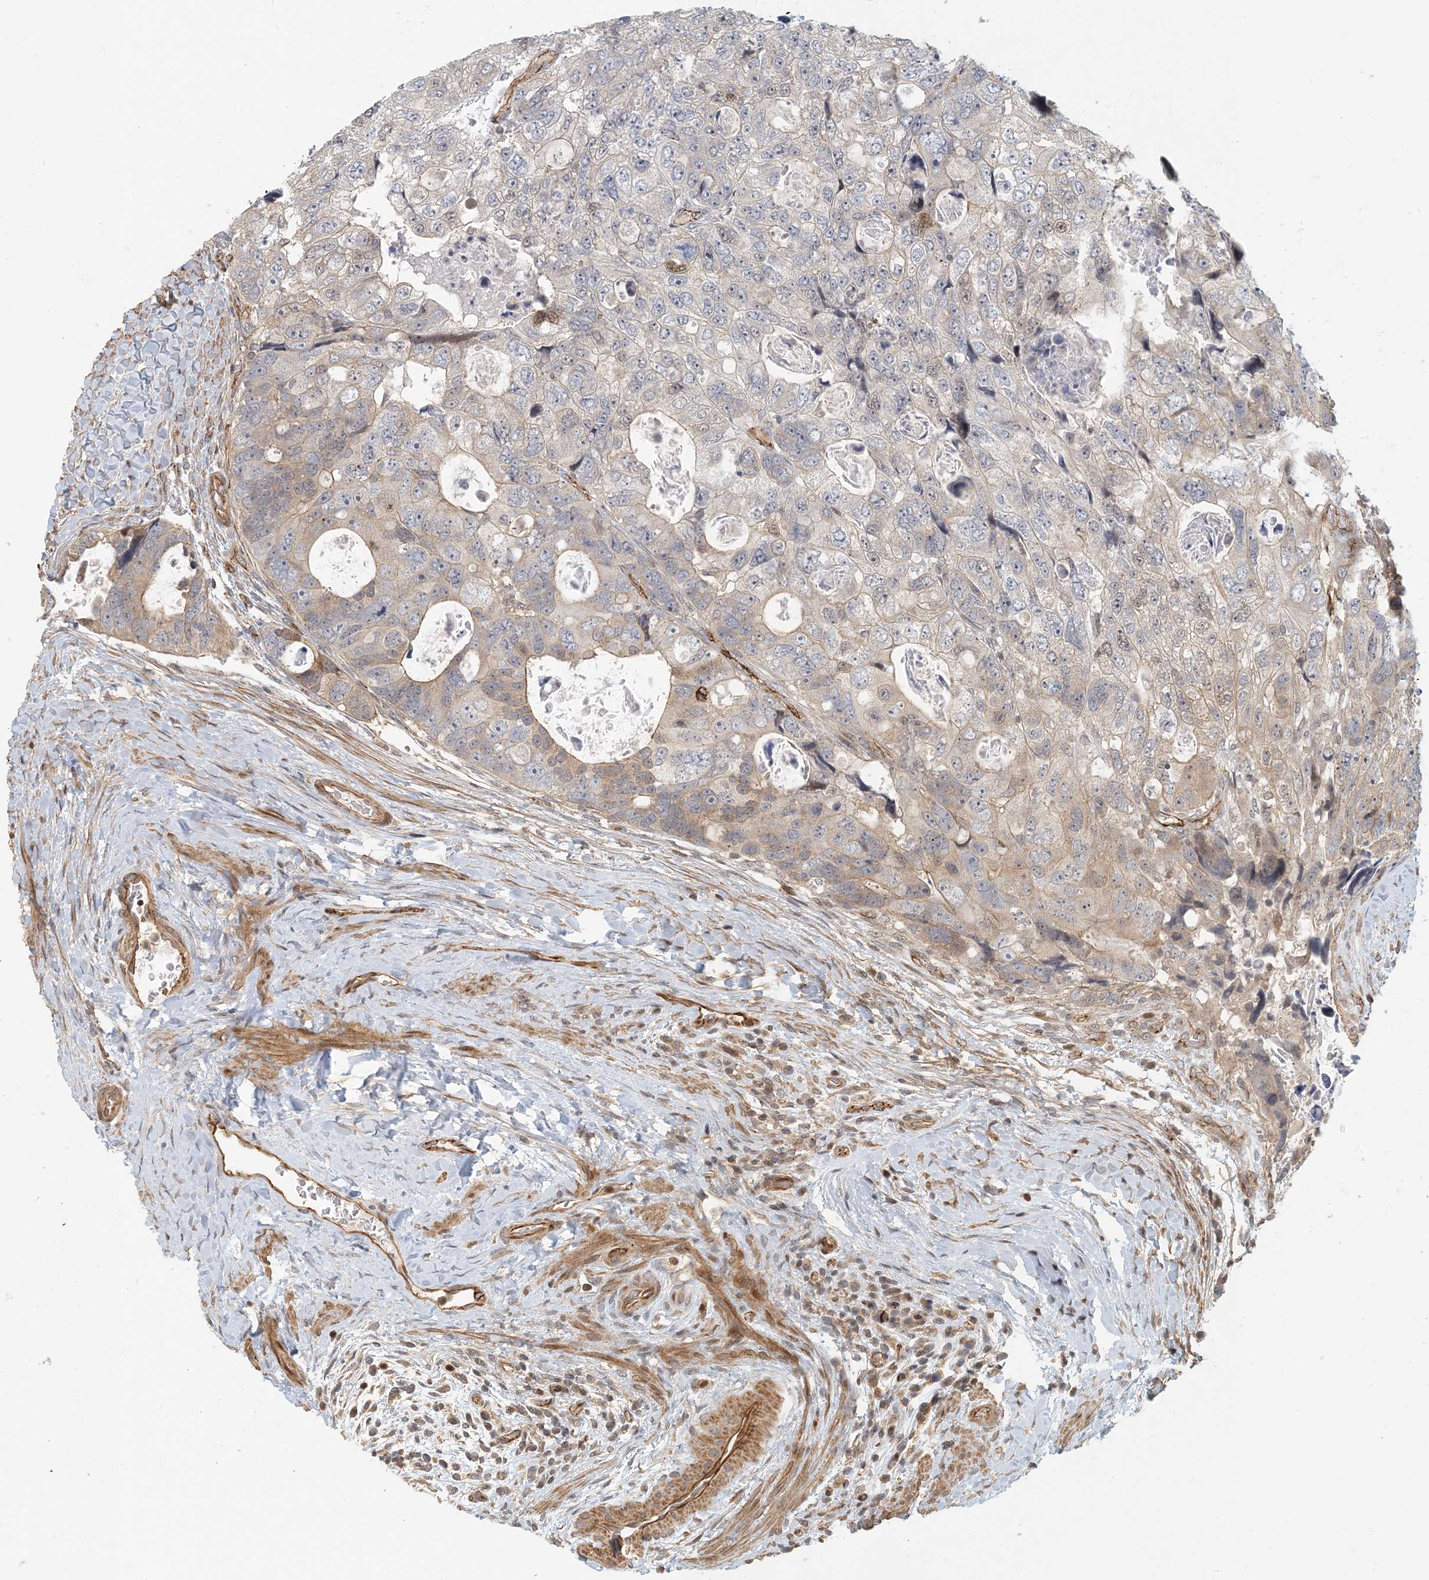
{"staining": {"intensity": "weak", "quantity": "<25%", "location": "cytoplasmic/membranous,nuclear"}, "tissue": "colorectal cancer", "cell_type": "Tumor cells", "image_type": "cancer", "snomed": [{"axis": "morphology", "description": "Adenocarcinoma, NOS"}, {"axis": "topography", "description": "Rectum"}], "caption": "A high-resolution histopathology image shows immunohistochemistry (IHC) staining of adenocarcinoma (colorectal), which displays no significant expression in tumor cells. The staining is performed using DAB (3,3'-diaminobenzidine) brown chromogen with nuclei counter-stained in using hematoxylin.", "gene": "MAPKBP1", "patient": {"sex": "male", "age": 59}}